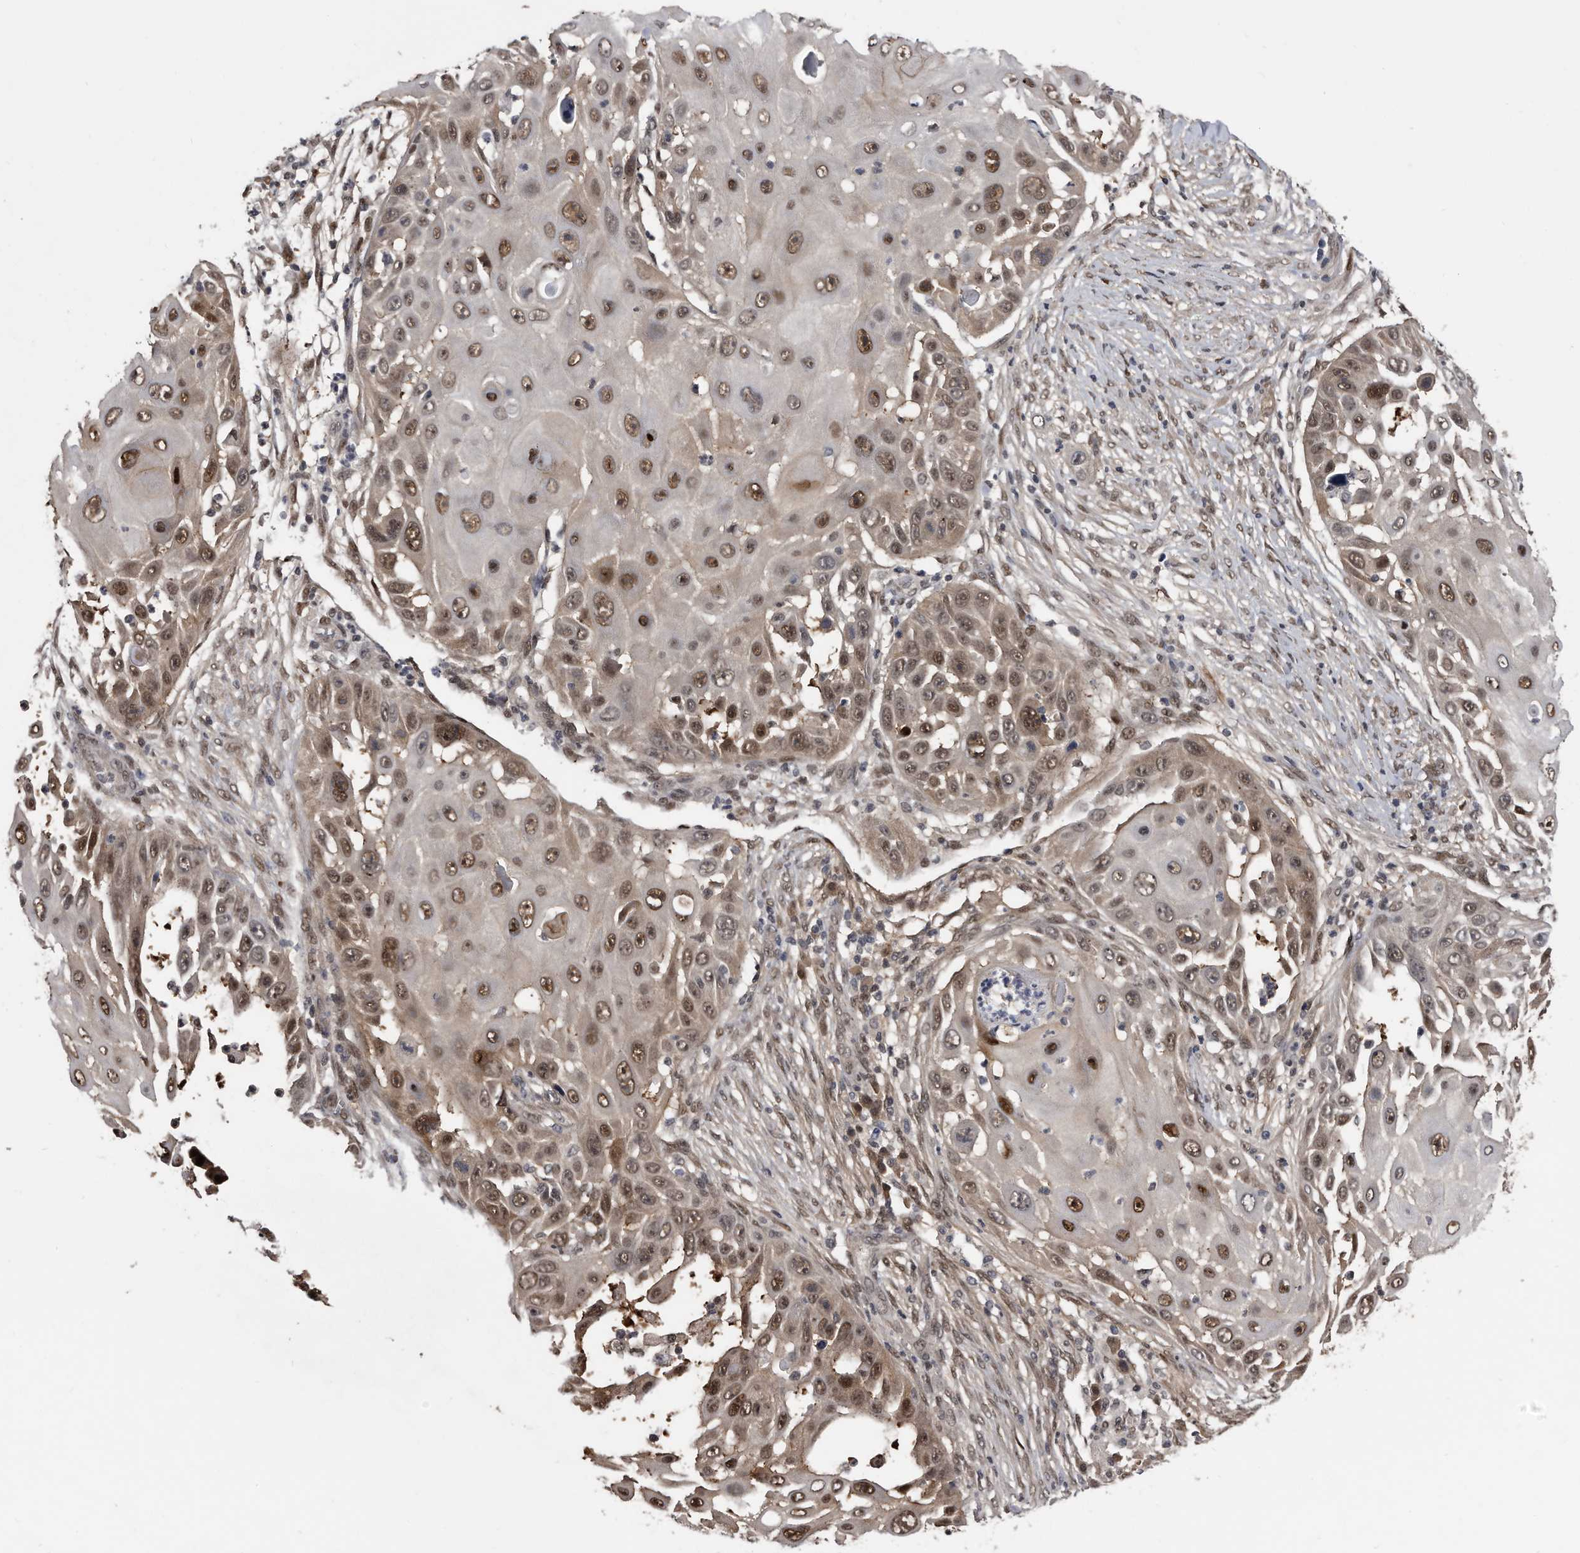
{"staining": {"intensity": "moderate", "quantity": ">75%", "location": "cytoplasmic/membranous,nuclear"}, "tissue": "skin cancer", "cell_type": "Tumor cells", "image_type": "cancer", "snomed": [{"axis": "morphology", "description": "Squamous cell carcinoma, NOS"}, {"axis": "topography", "description": "Skin"}], "caption": "Approximately >75% of tumor cells in squamous cell carcinoma (skin) demonstrate moderate cytoplasmic/membranous and nuclear protein staining as visualized by brown immunohistochemical staining.", "gene": "RAD23B", "patient": {"sex": "female", "age": 44}}